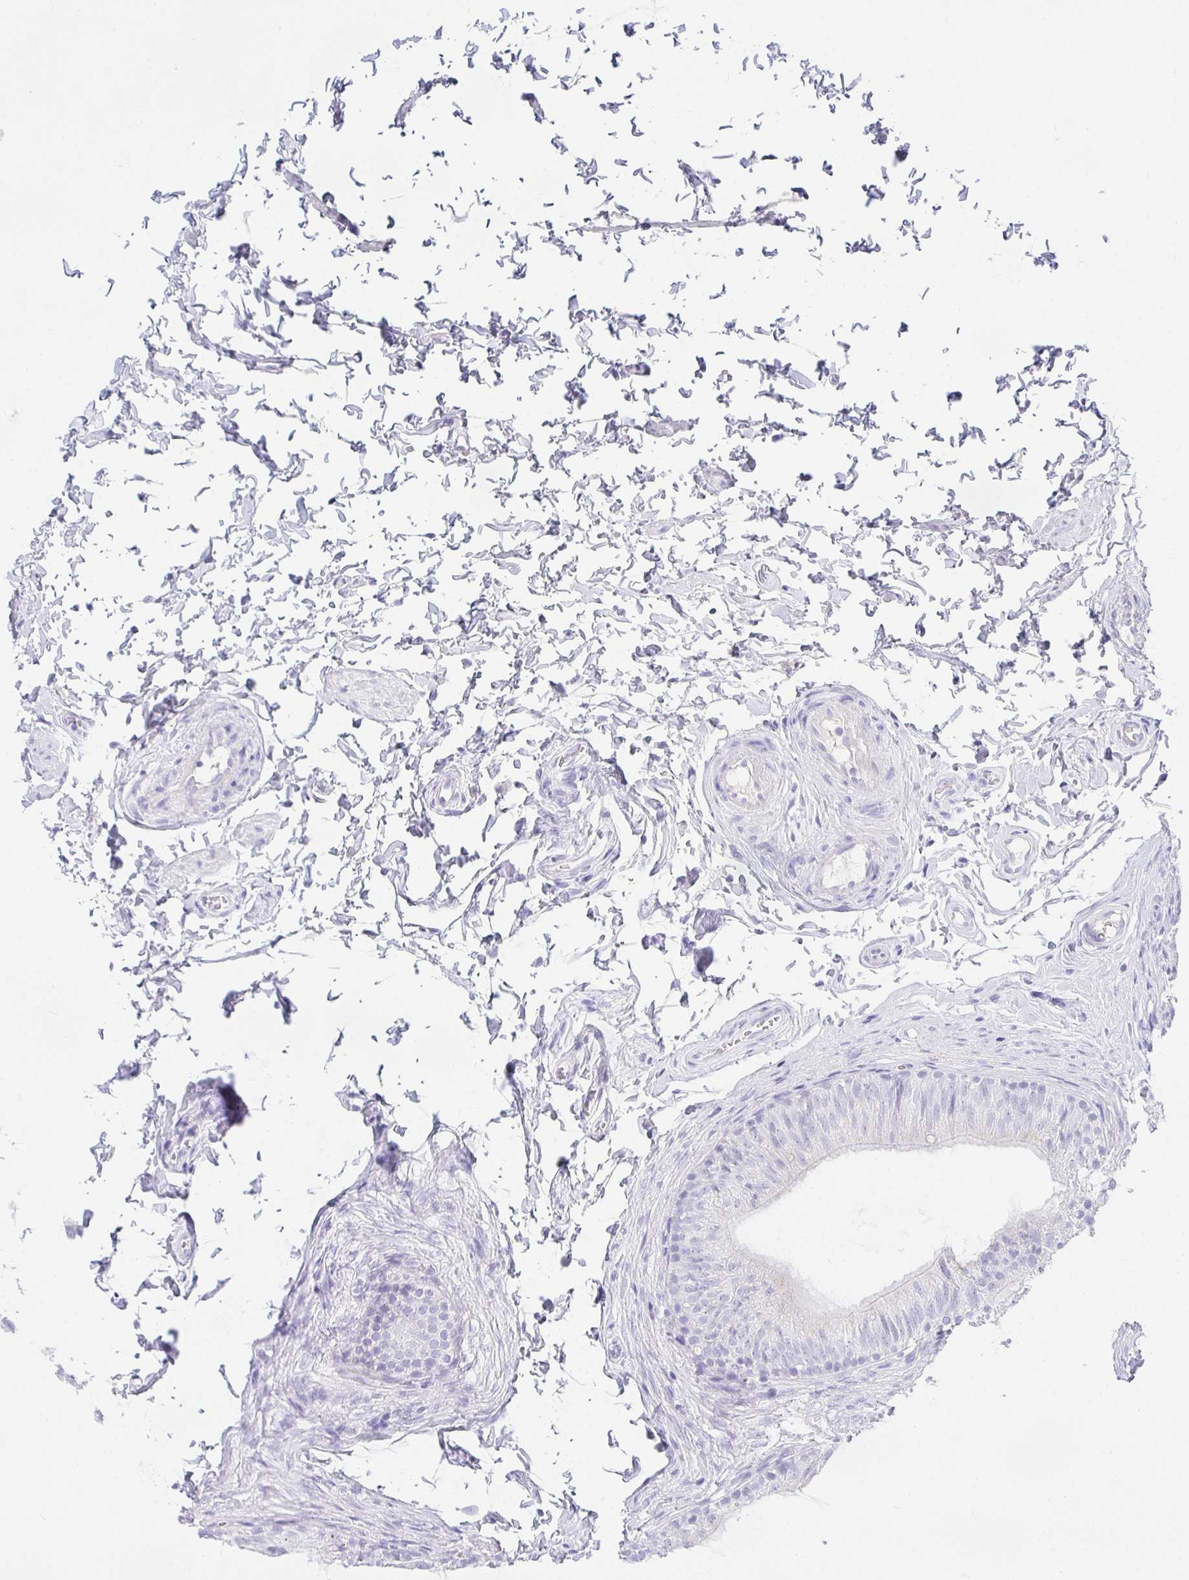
{"staining": {"intensity": "negative", "quantity": "none", "location": "none"}, "tissue": "epididymis", "cell_type": "Glandular cells", "image_type": "normal", "snomed": [{"axis": "morphology", "description": "Normal tissue, NOS"}, {"axis": "topography", "description": "Epididymis, spermatic cord, NOS"}, {"axis": "topography", "description": "Epididymis"}, {"axis": "topography", "description": "Peripheral nerve tissue"}], "caption": "A histopathology image of epididymis stained for a protein exhibits no brown staining in glandular cells. Brightfield microscopy of IHC stained with DAB (brown) and hematoxylin (blue), captured at high magnification.", "gene": "CHAT", "patient": {"sex": "male", "age": 29}}